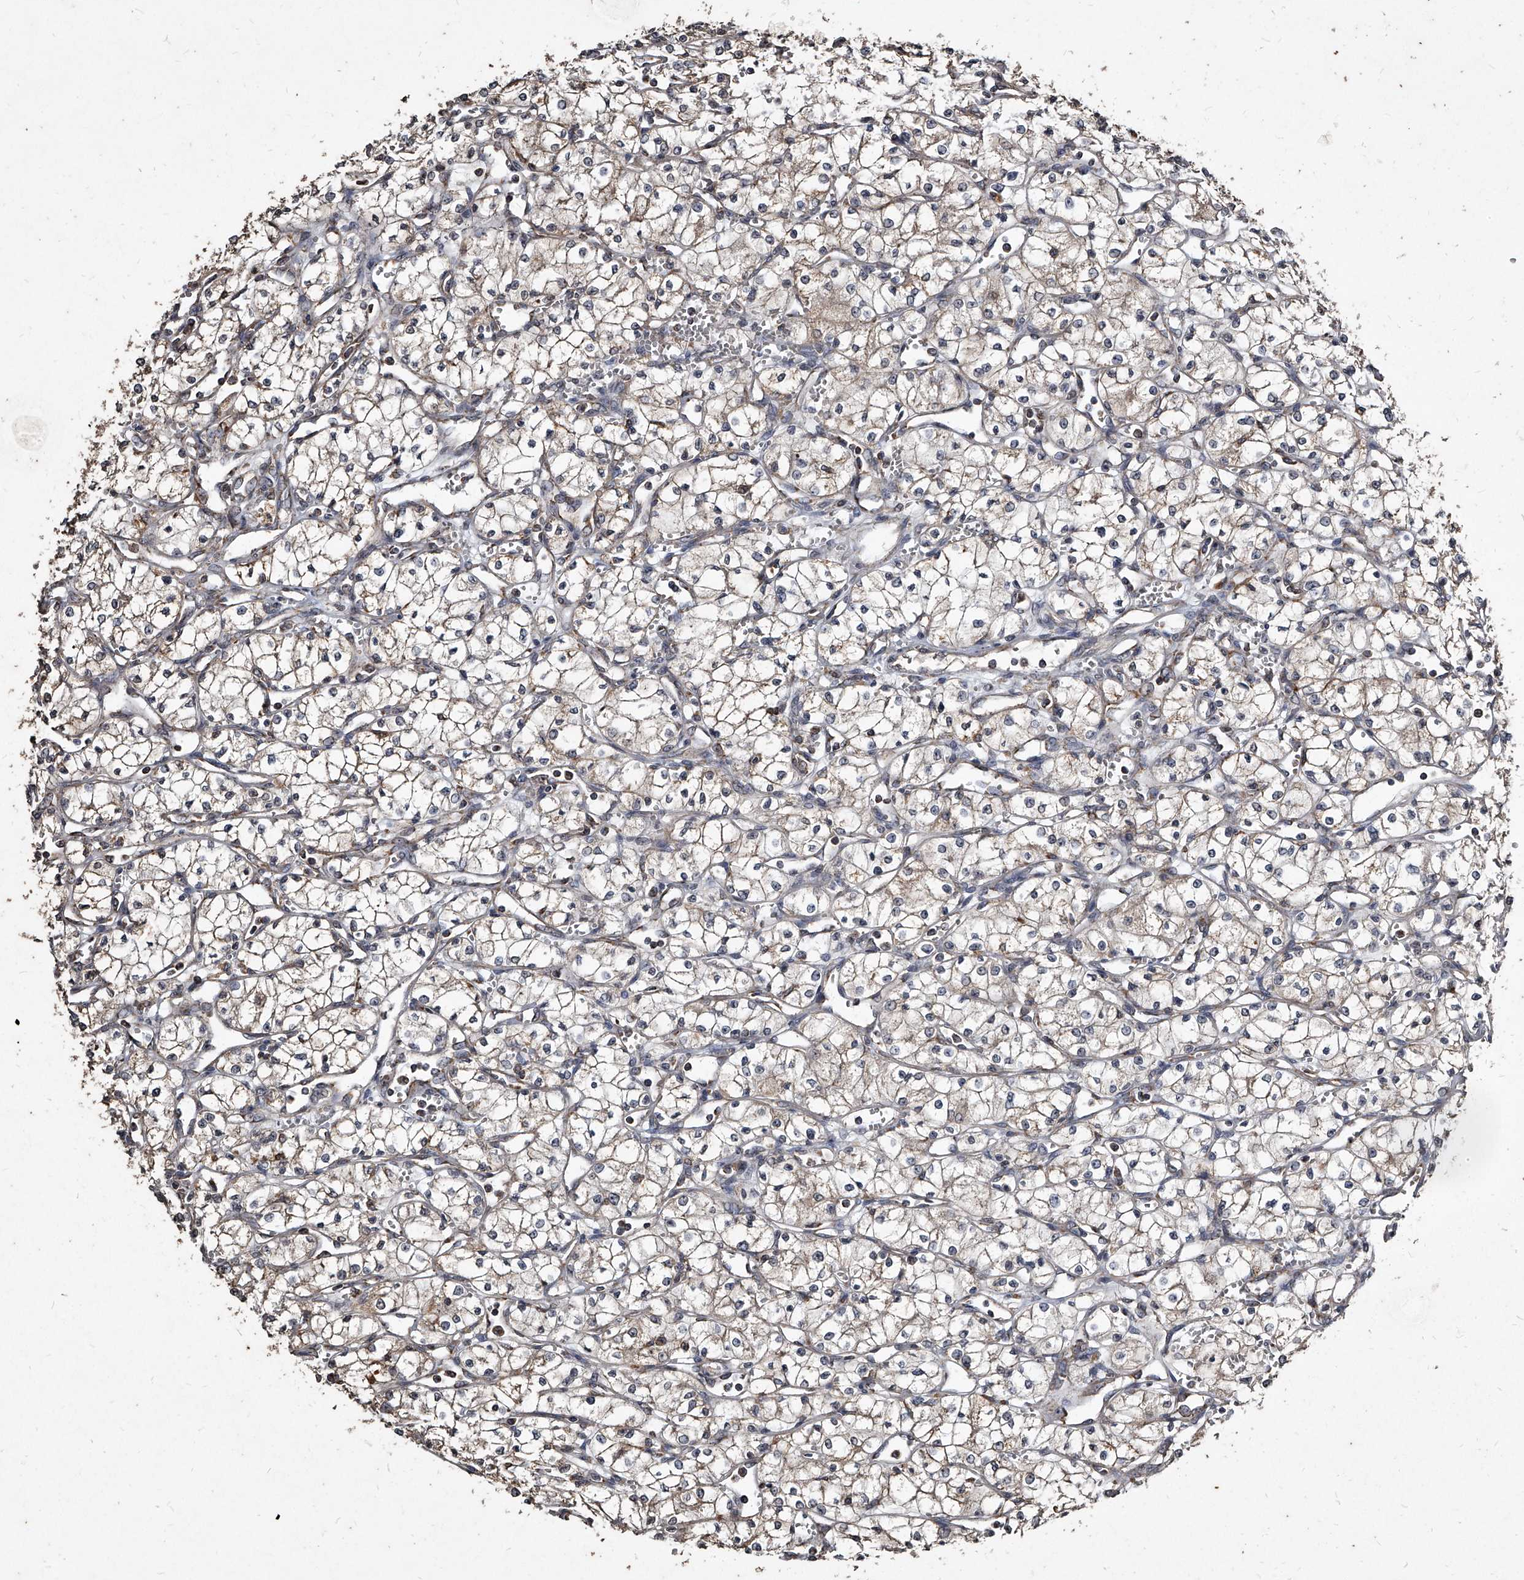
{"staining": {"intensity": "weak", "quantity": ">75%", "location": "cytoplasmic/membranous"}, "tissue": "renal cancer", "cell_type": "Tumor cells", "image_type": "cancer", "snomed": [{"axis": "morphology", "description": "Adenocarcinoma, NOS"}, {"axis": "topography", "description": "Kidney"}], "caption": "This micrograph demonstrates renal cancer (adenocarcinoma) stained with immunohistochemistry (IHC) to label a protein in brown. The cytoplasmic/membranous of tumor cells show weak positivity for the protein. Nuclei are counter-stained blue.", "gene": "GPR183", "patient": {"sex": "male", "age": 59}}